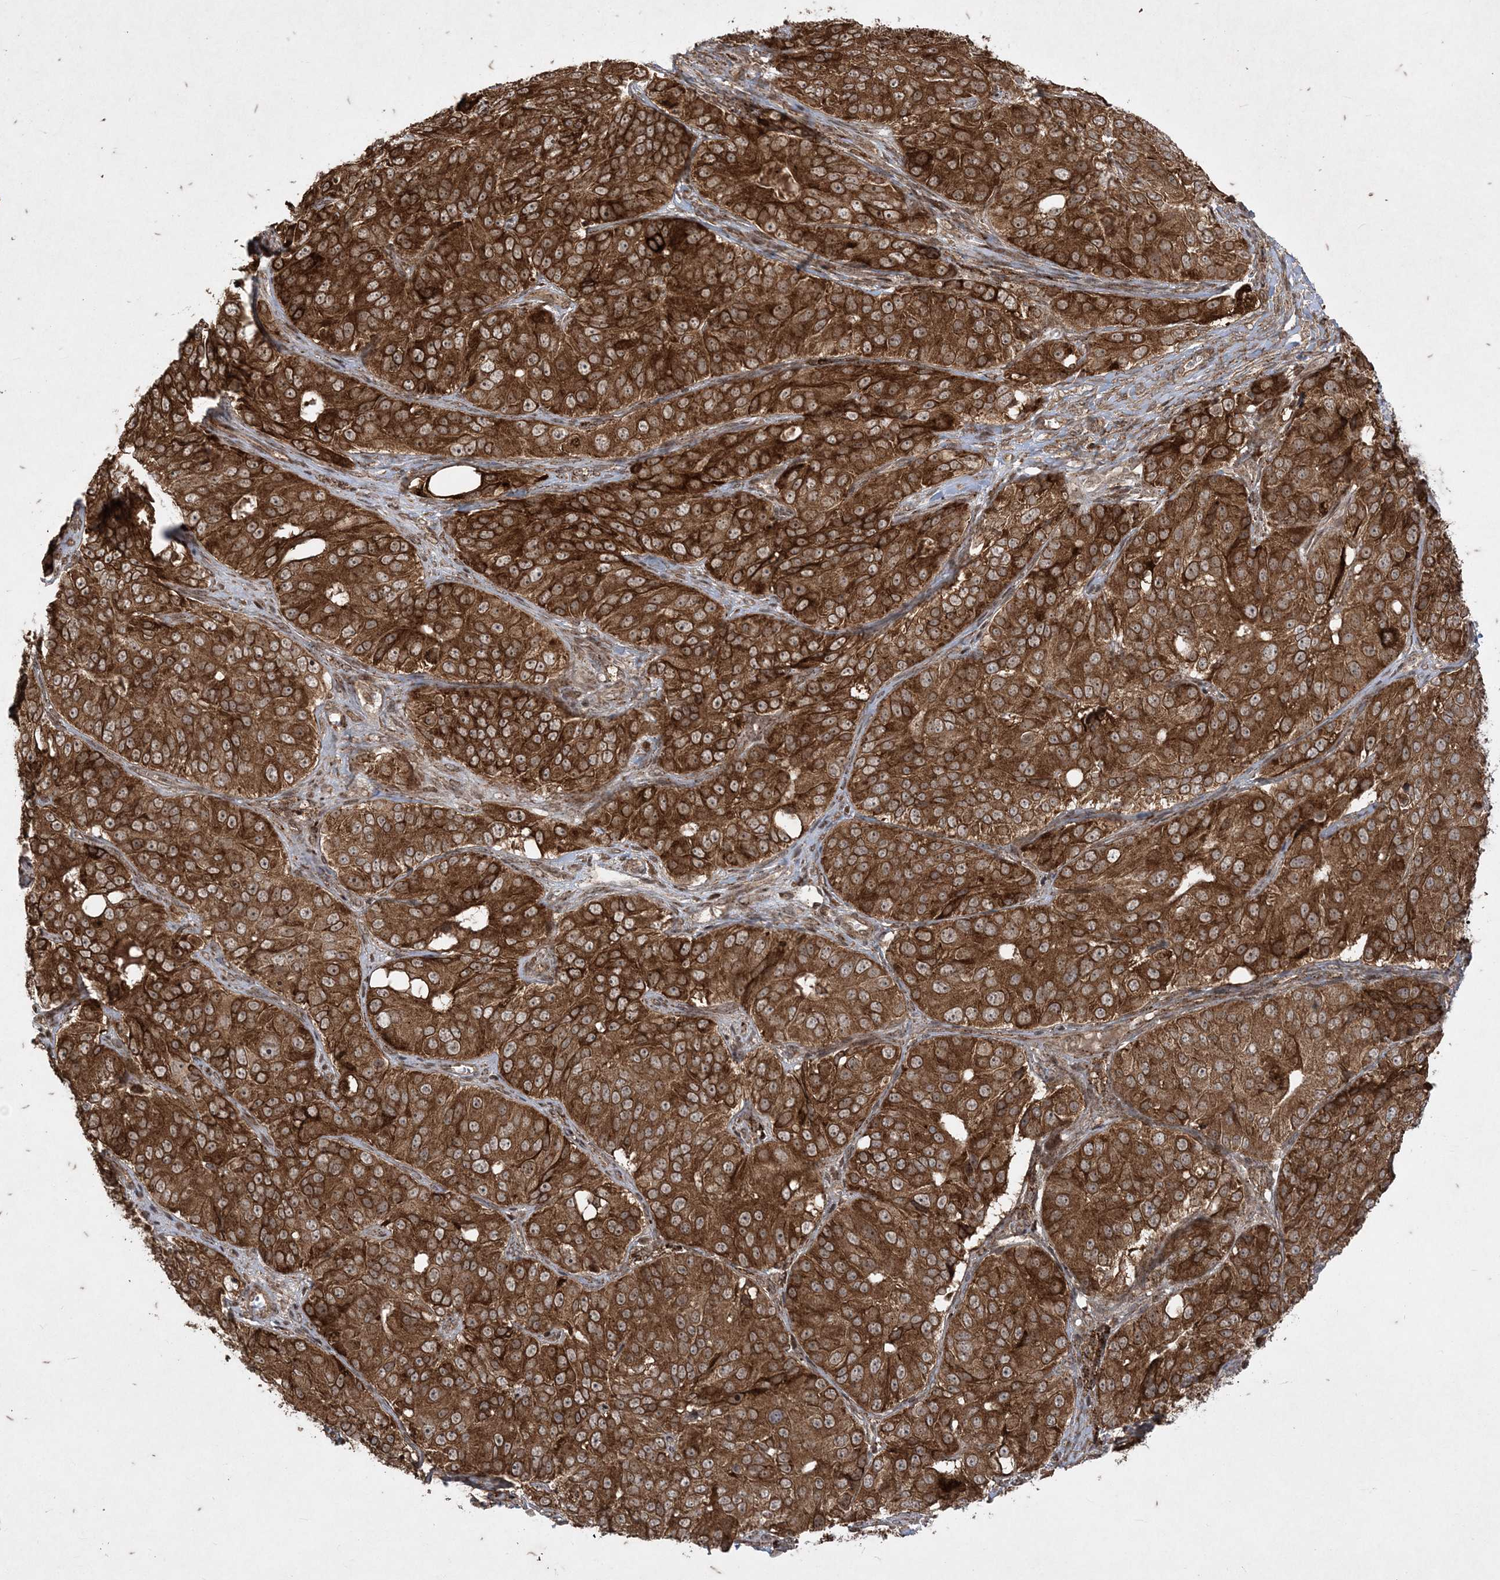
{"staining": {"intensity": "strong", "quantity": ">75%", "location": "cytoplasmic/membranous"}, "tissue": "ovarian cancer", "cell_type": "Tumor cells", "image_type": "cancer", "snomed": [{"axis": "morphology", "description": "Carcinoma, endometroid"}, {"axis": "topography", "description": "Ovary"}], "caption": "Human ovarian endometroid carcinoma stained with a brown dye exhibits strong cytoplasmic/membranous positive expression in approximately >75% of tumor cells.", "gene": "RRAS", "patient": {"sex": "female", "age": 51}}